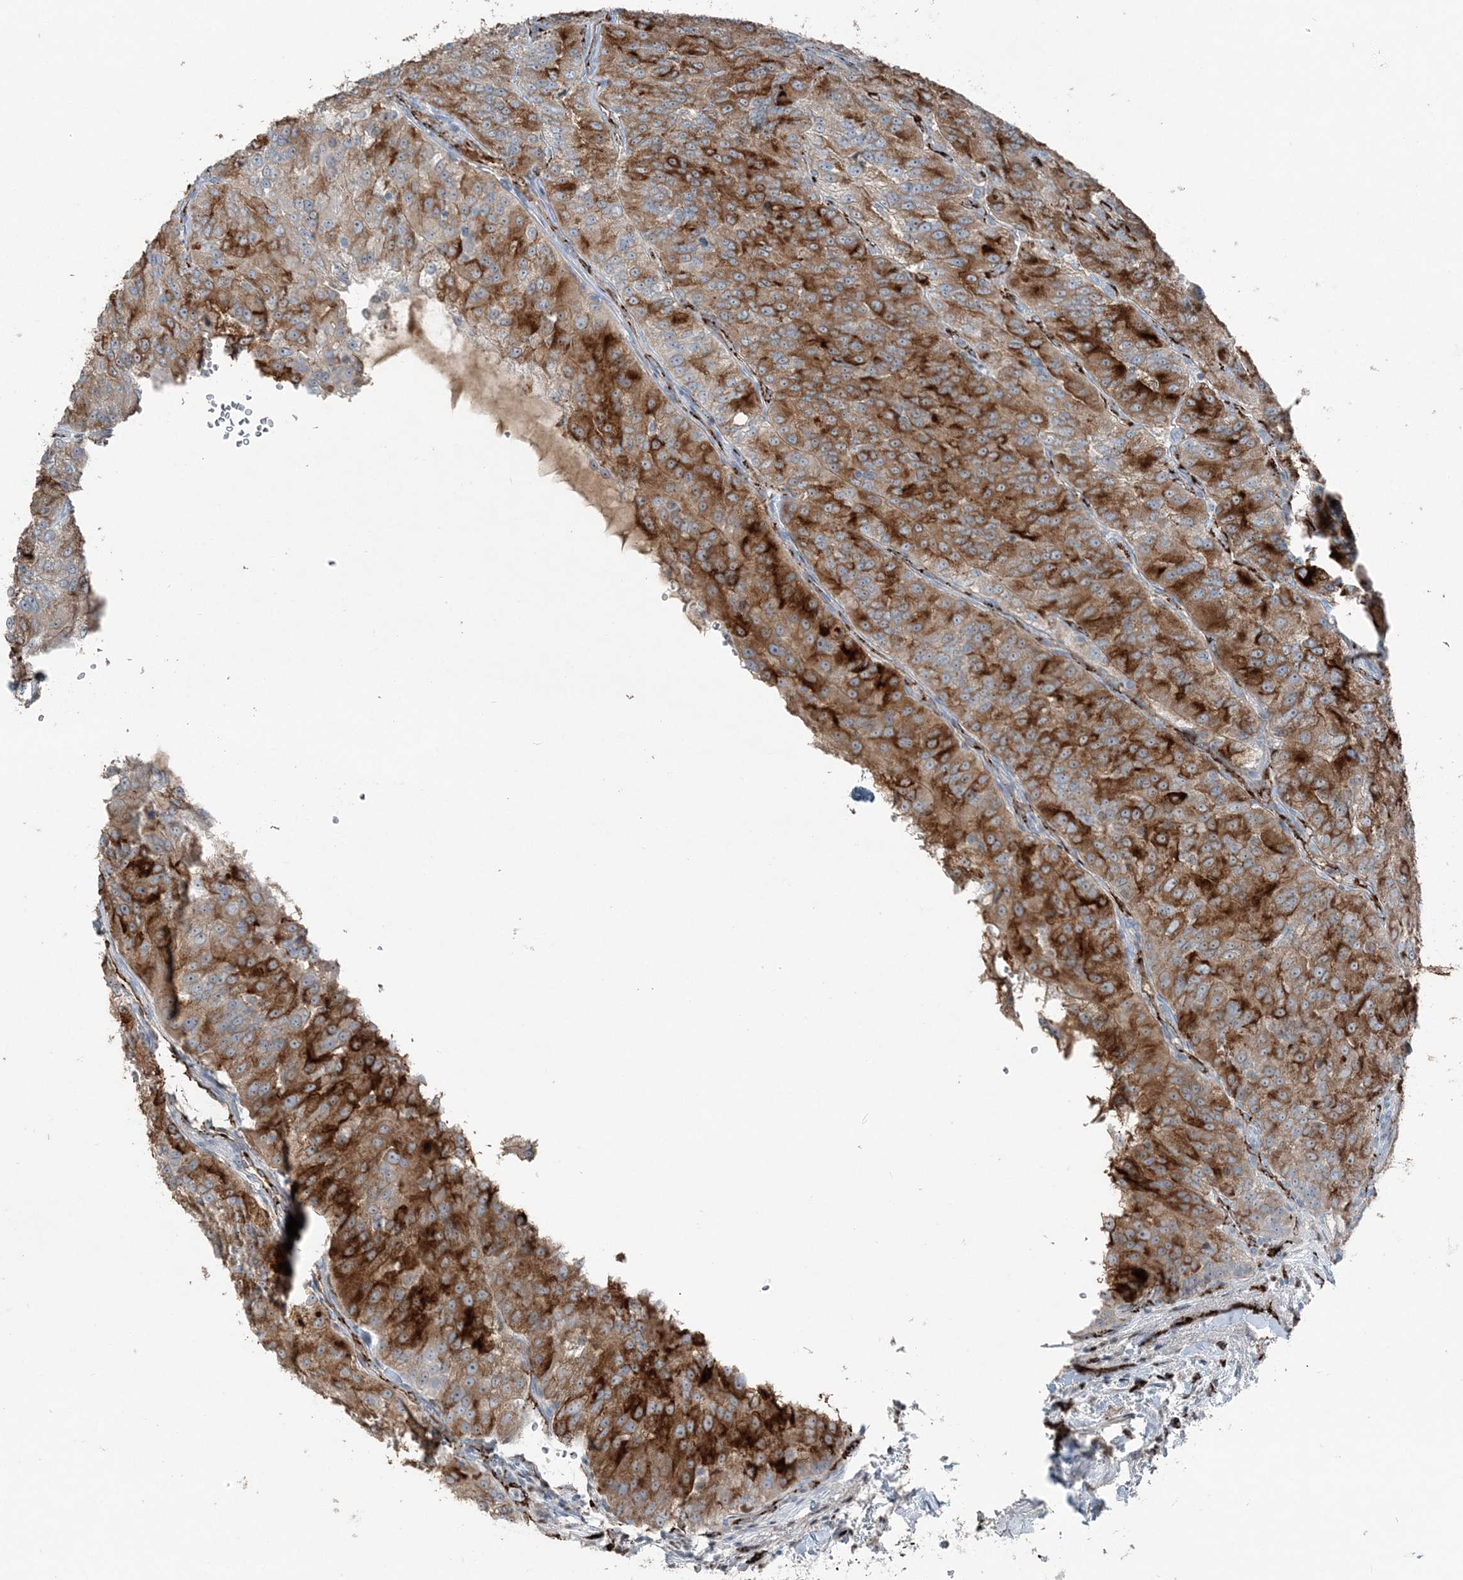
{"staining": {"intensity": "strong", "quantity": "25%-75%", "location": "cytoplasmic/membranous"}, "tissue": "renal cancer", "cell_type": "Tumor cells", "image_type": "cancer", "snomed": [{"axis": "morphology", "description": "Adenocarcinoma, NOS"}, {"axis": "topography", "description": "Kidney"}], "caption": "High-magnification brightfield microscopy of renal adenocarcinoma stained with DAB (3,3'-diaminobenzidine) (brown) and counterstained with hematoxylin (blue). tumor cells exhibit strong cytoplasmic/membranous expression is appreciated in about25%-75% of cells. (Stains: DAB (3,3'-diaminobenzidine) in brown, nuclei in blue, Microscopy: brightfield microscopy at high magnification).", "gene": "ELOVL7", "patient": {"sex": "female", "age": 63}}